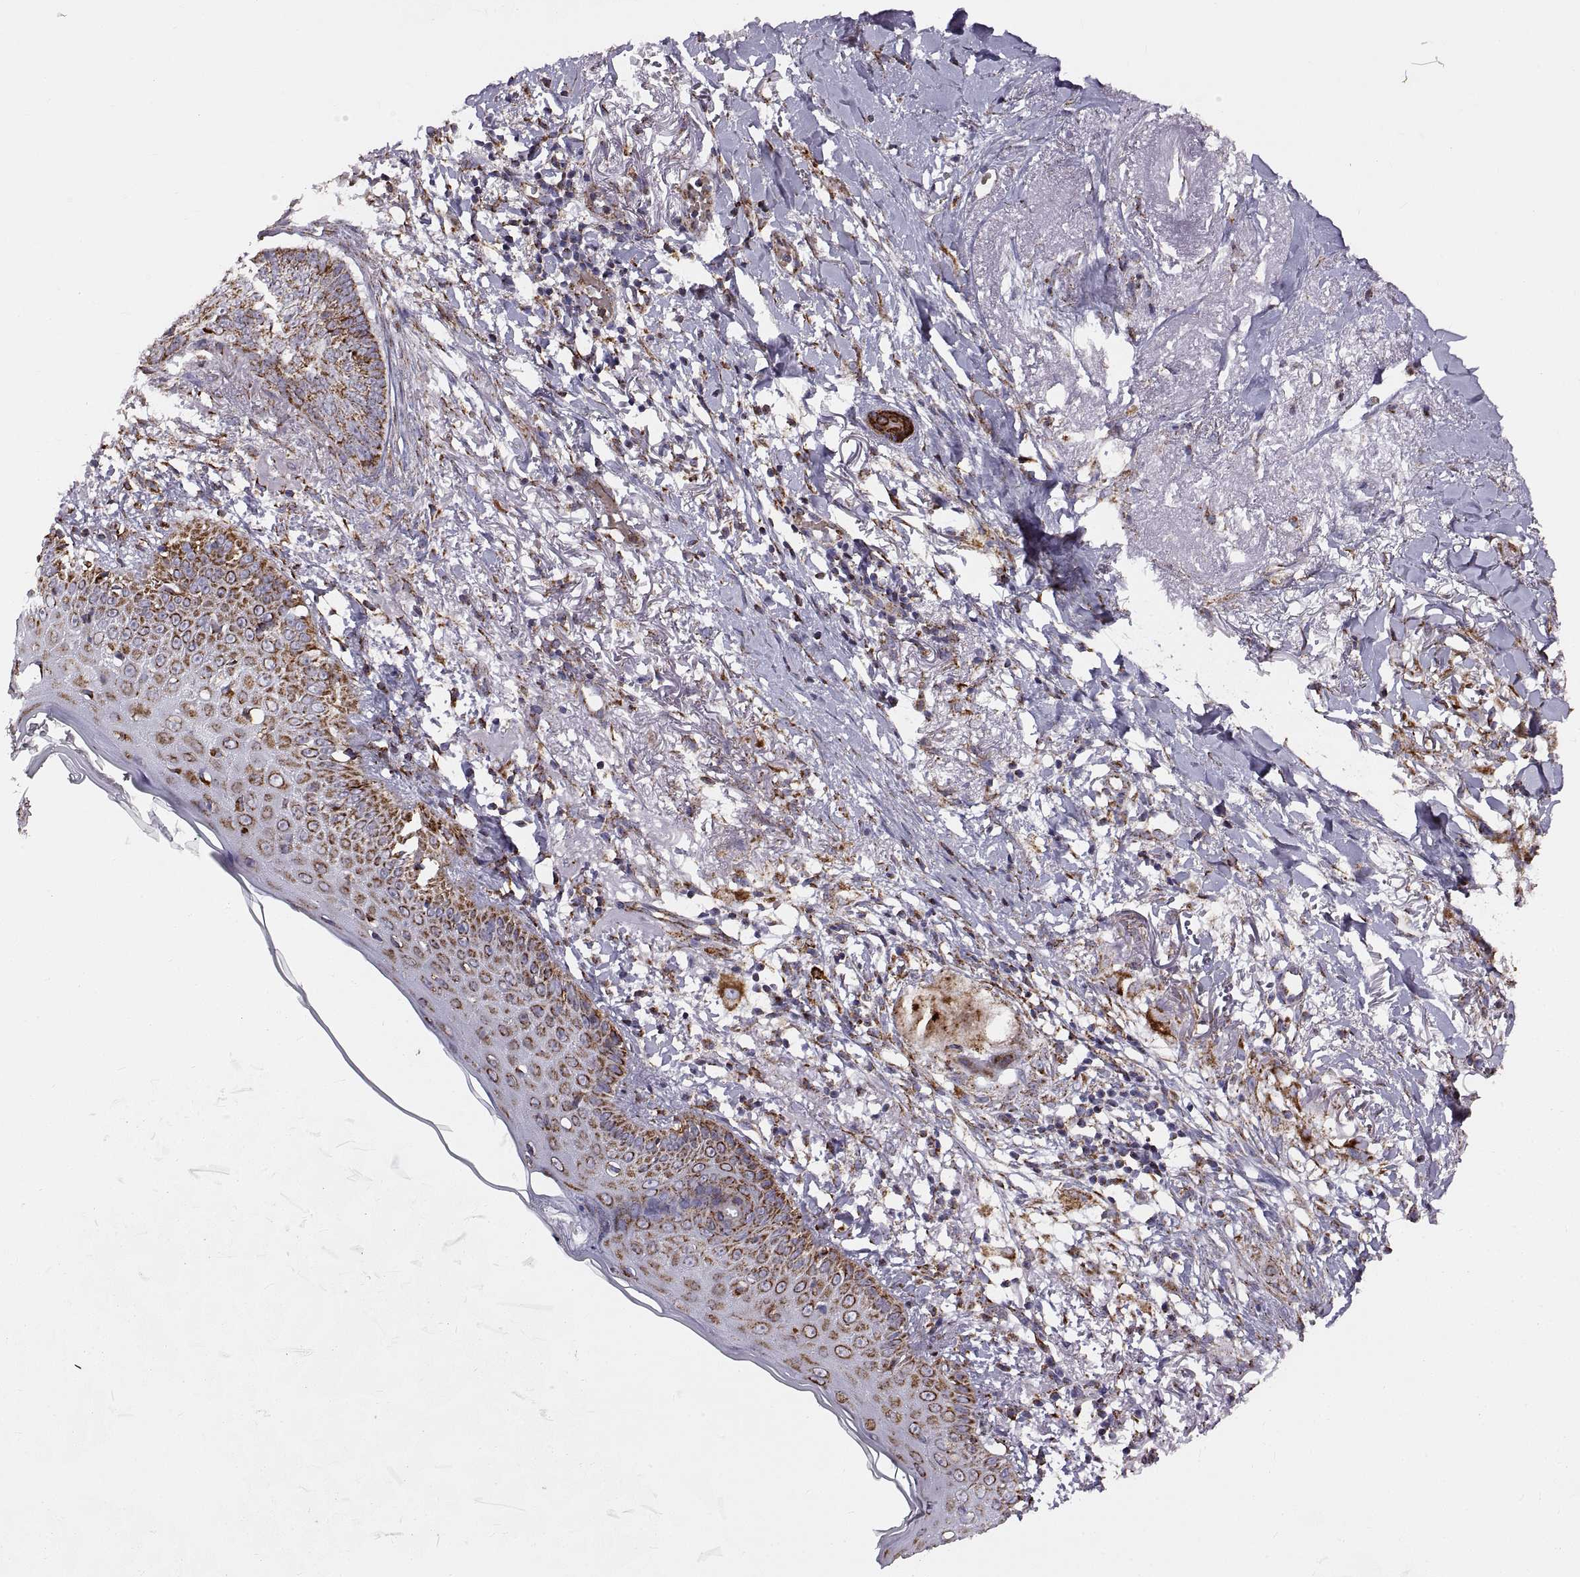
{"staining": {"intensity": "strong", "quantity": ">75%", "location": "cytoplasmic/membranous"}, "tissue": "skin cancer", "cell_type": "Tumor cells", "image_type": "cancer", "snomed": [{"axis": "morphology", "description": "Normal tissue, NOS"}, {"axis": "morphology", "description": "Basal cell carcinoma"}, {"axis": "topography", "description": "Skin"}], "caption": "An IHC histopathology image of tumor tissue is shown. Protein staining in brown labels strong cytoplasmic/membranous positivity in basal cell carcinoma (skin) within tumor cells. (Stains: DAB (3,3'-diaminobenzidine) in brown, nuclei in blue, Microscopy: brightfield microscopy at high magnification).", "gene": "ARSD", "patient": {"sex": "male", "age": 84}}